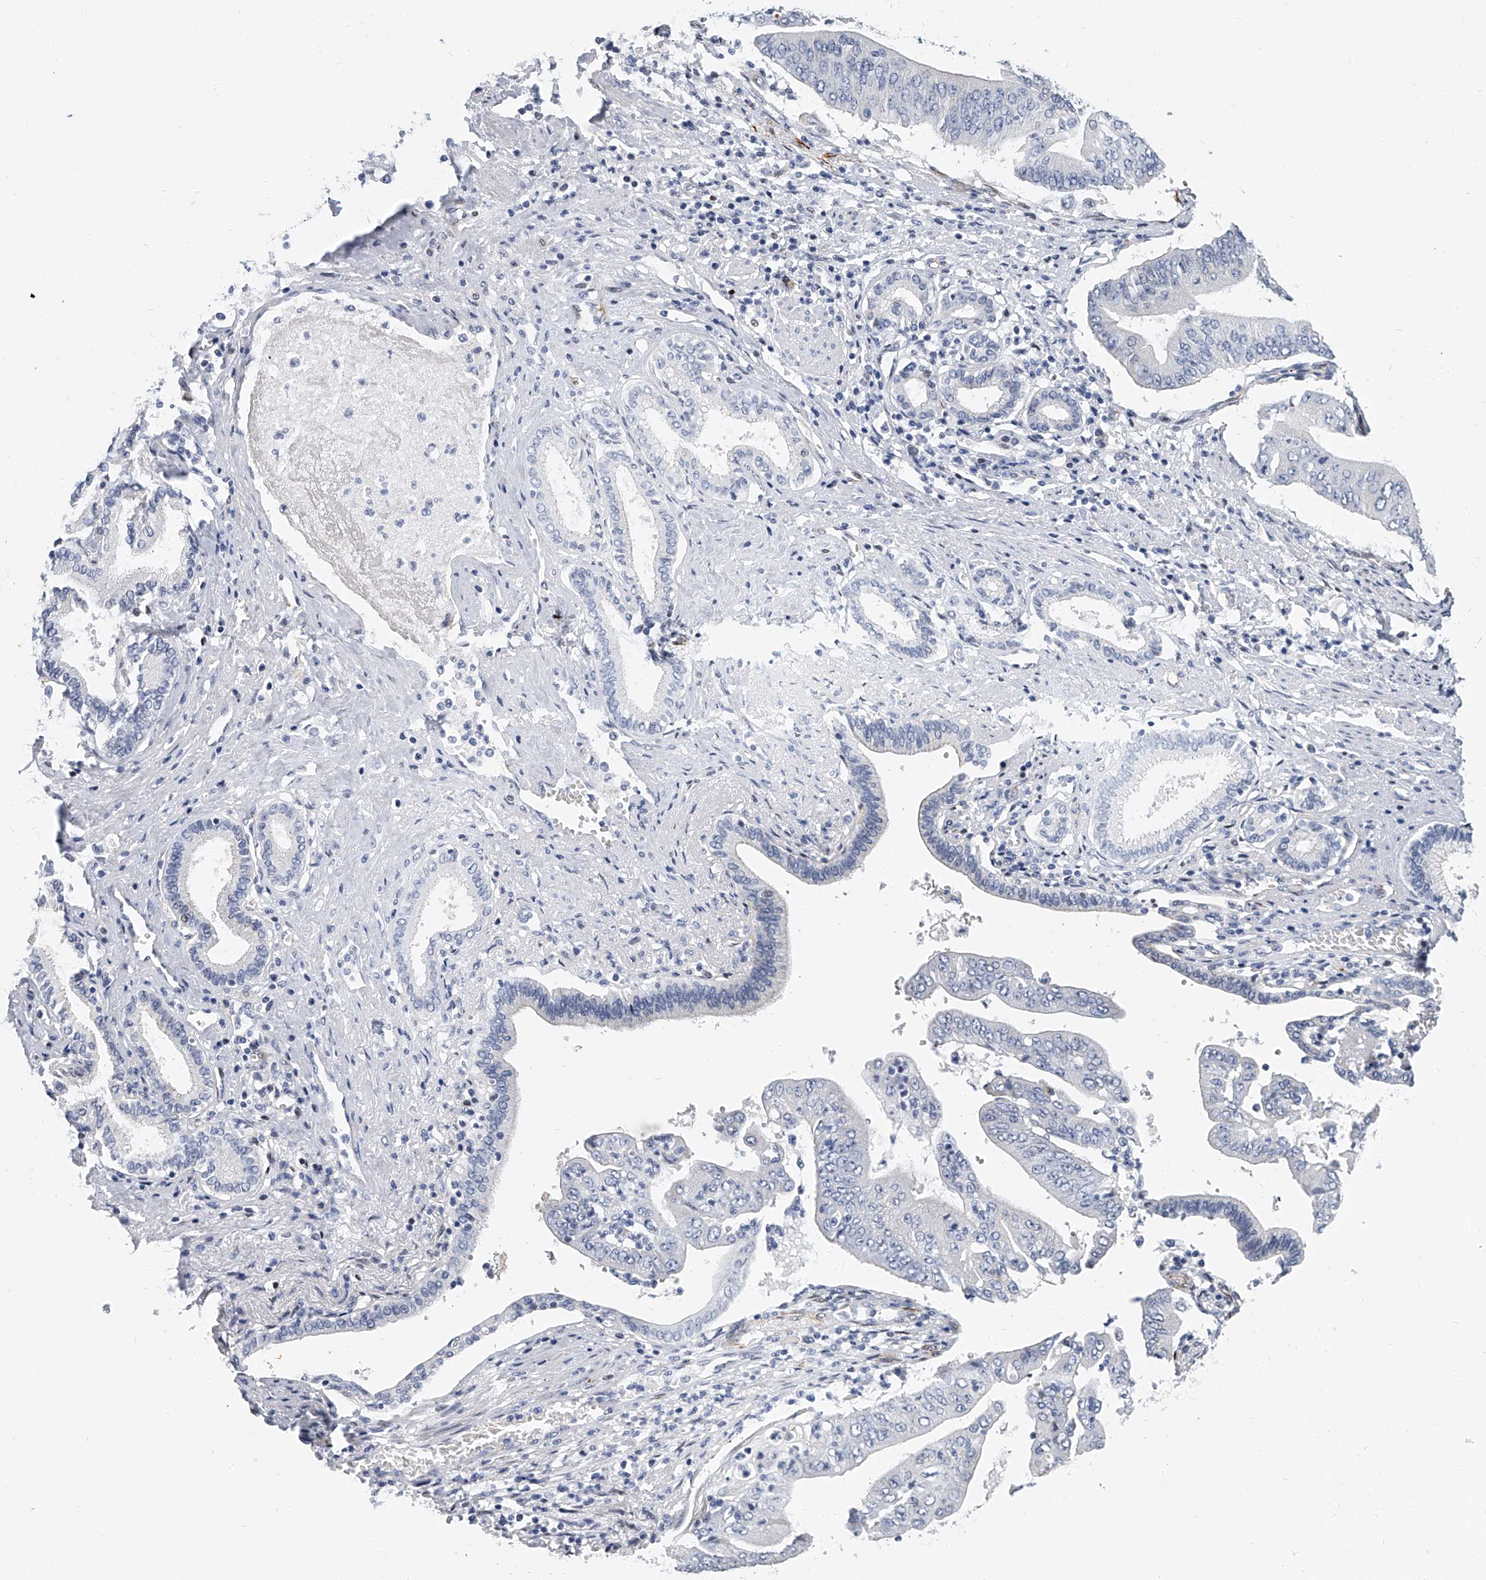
{"staining": {"intensity": "negative", "quantity": "none", "location": "none"}, "tissue": "pancreatic cancer", "cell_type": "Tumor cells", "image_type": "cancer", "snomed": [{"axis": "morphology", "description": "Adenocarcinoma, NOS"}, {"axis": "topography", "description": "Pancreas"}], "caption": "This micrograph is of pancreatic cancer (adenocarcinoma) stained with IHC to label a protein in brown with the nuclei are counter-stained blue. There is no positivity in tumor cells.", "gene": "KIRREL1", "patient": {"sex": "female", "age": 77}}